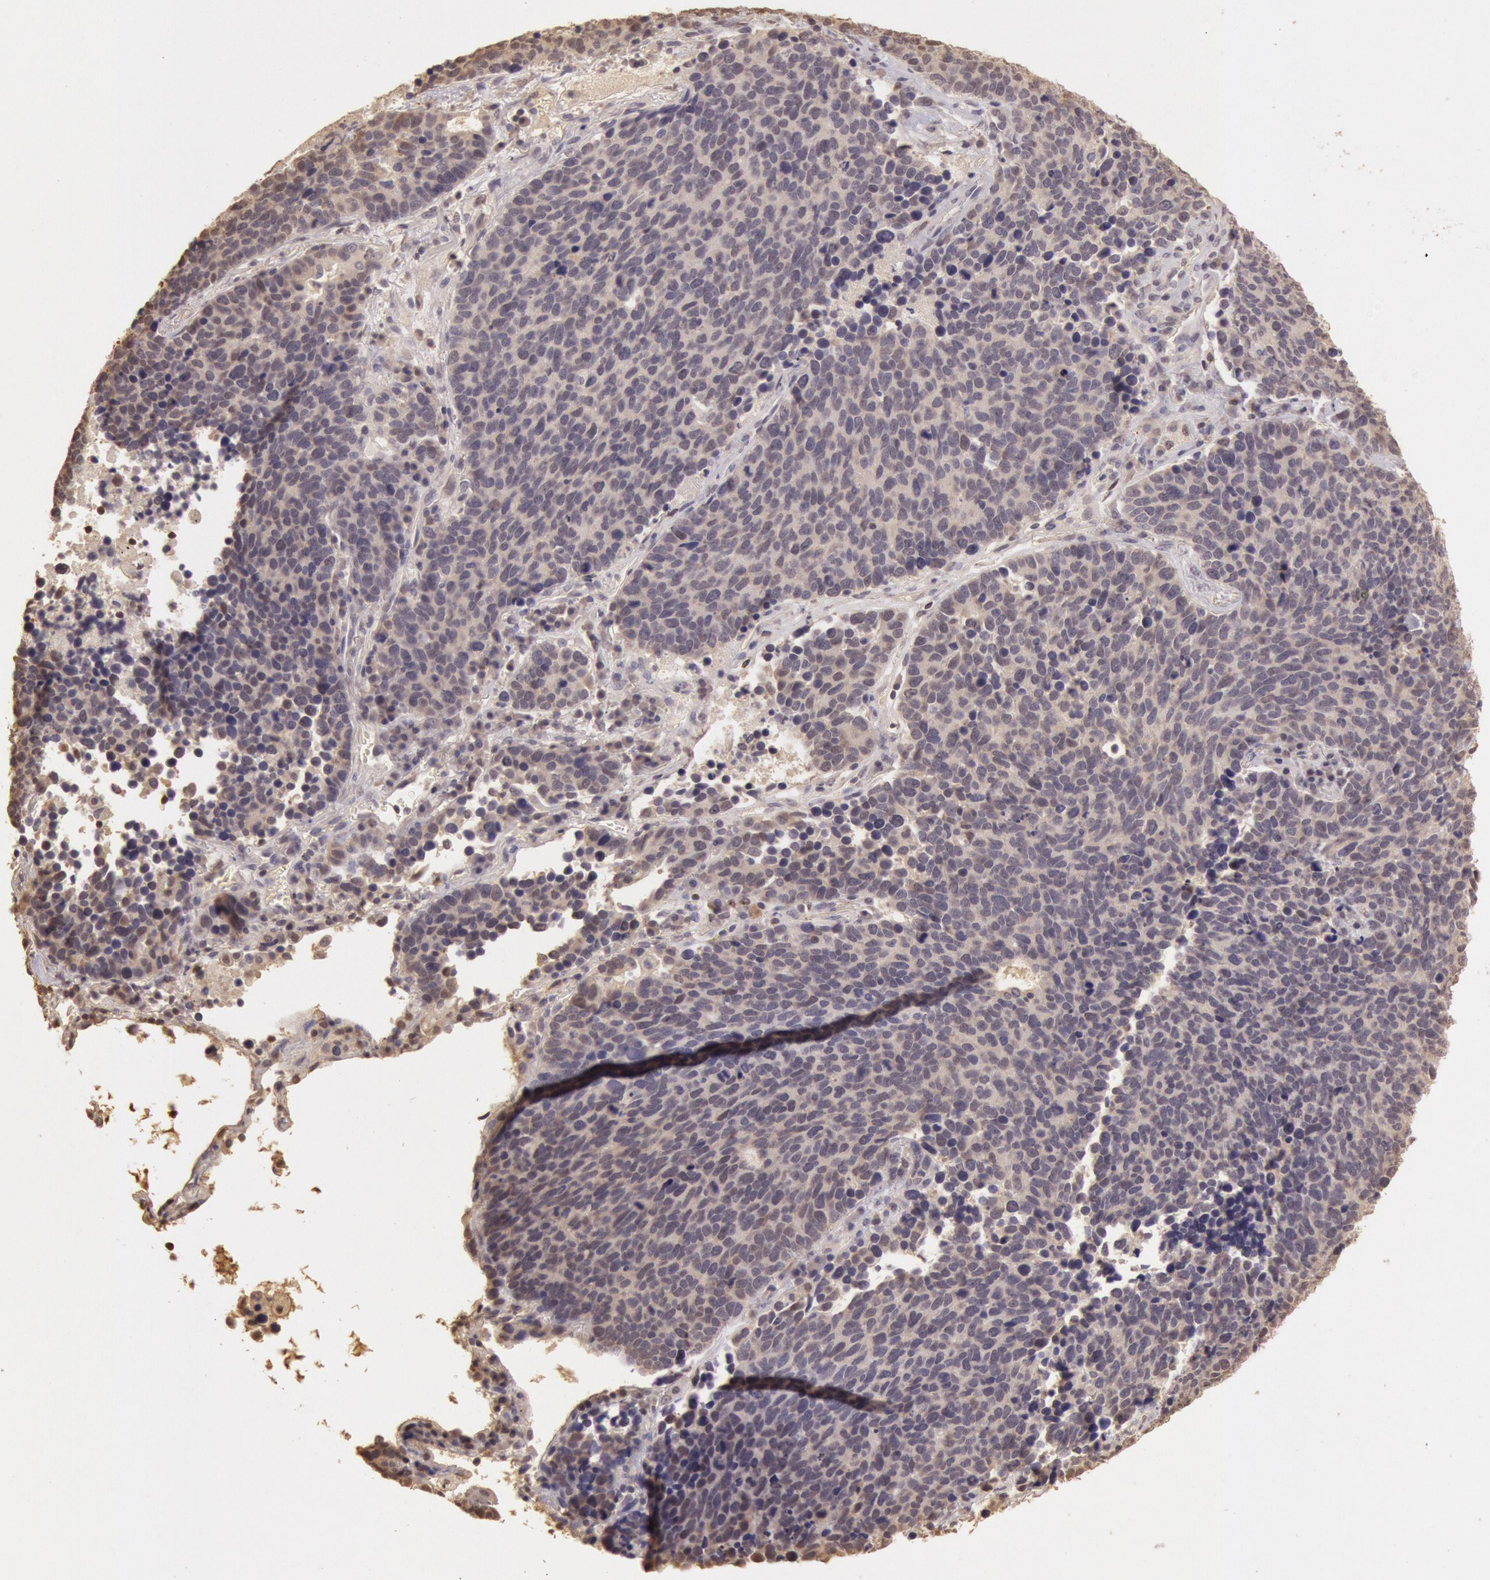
{"staining": {"intensity": "weak", "quantity": "25%-75%", "location": "cytoplasmic/membranous,nuclear"}, "tissue": "lung cancer", "cell_type": "Tumor cells", "image_type": "cancer", "snomed": [{"axis": "morphology", "description": "Neoplasm, malignant, NOS"}, {"axis": "topography", "description": "Lung"}], "caption": "Human lung cancer stained for a protein (brown) shows weak cytoplasmic/membranous and nuclear positive positivity in about 25%-75% of tumor cells.", "gene": "SOD1", "patient": {"sex": "female", "age": 75}}